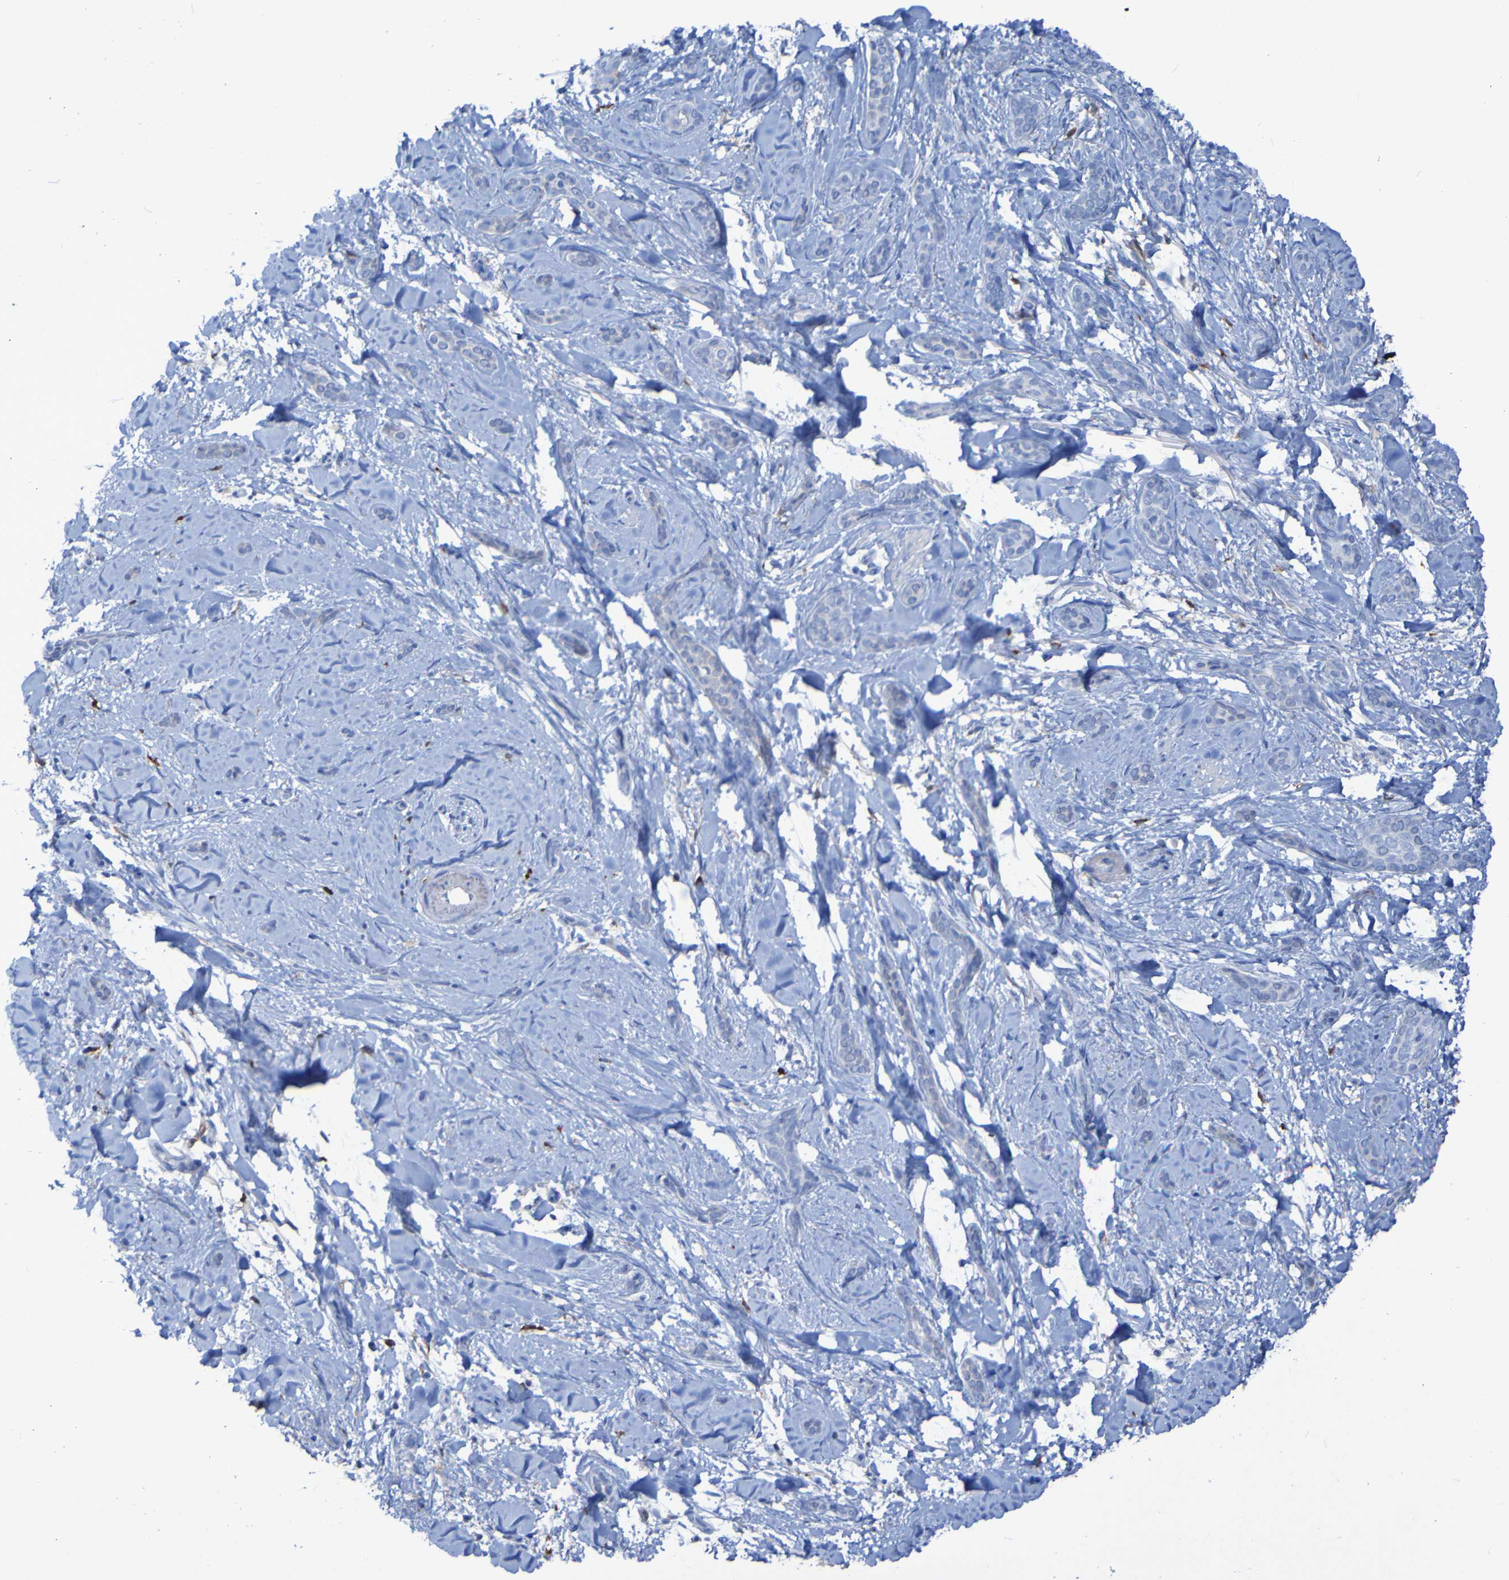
{"staining": {"intensity": "negative", "quantity": "none", "location": "none"}, "tissue": "skin cancer", "cell_type": "Tumor cells", "image_type": "cancer", "snomed": [{"axis": "morphology", "description": "Basal cell carcinoma"}, {"axis": "morphology", "description": "Adnexal tumor, benign"}, {"axis": "topography", "description": "Skin"}], "caption": "DAB (3,3'-diaminobenzidine) immunohistochemical staining of skin basal cell carcinoma reveals no significant staining in tumor cells. (DAB (3,3'-diaminobenzidine) IHC with hematoxylin counter stain).", "gene": "MPPE1", "patient": {"sex": "female", "age": 42}}